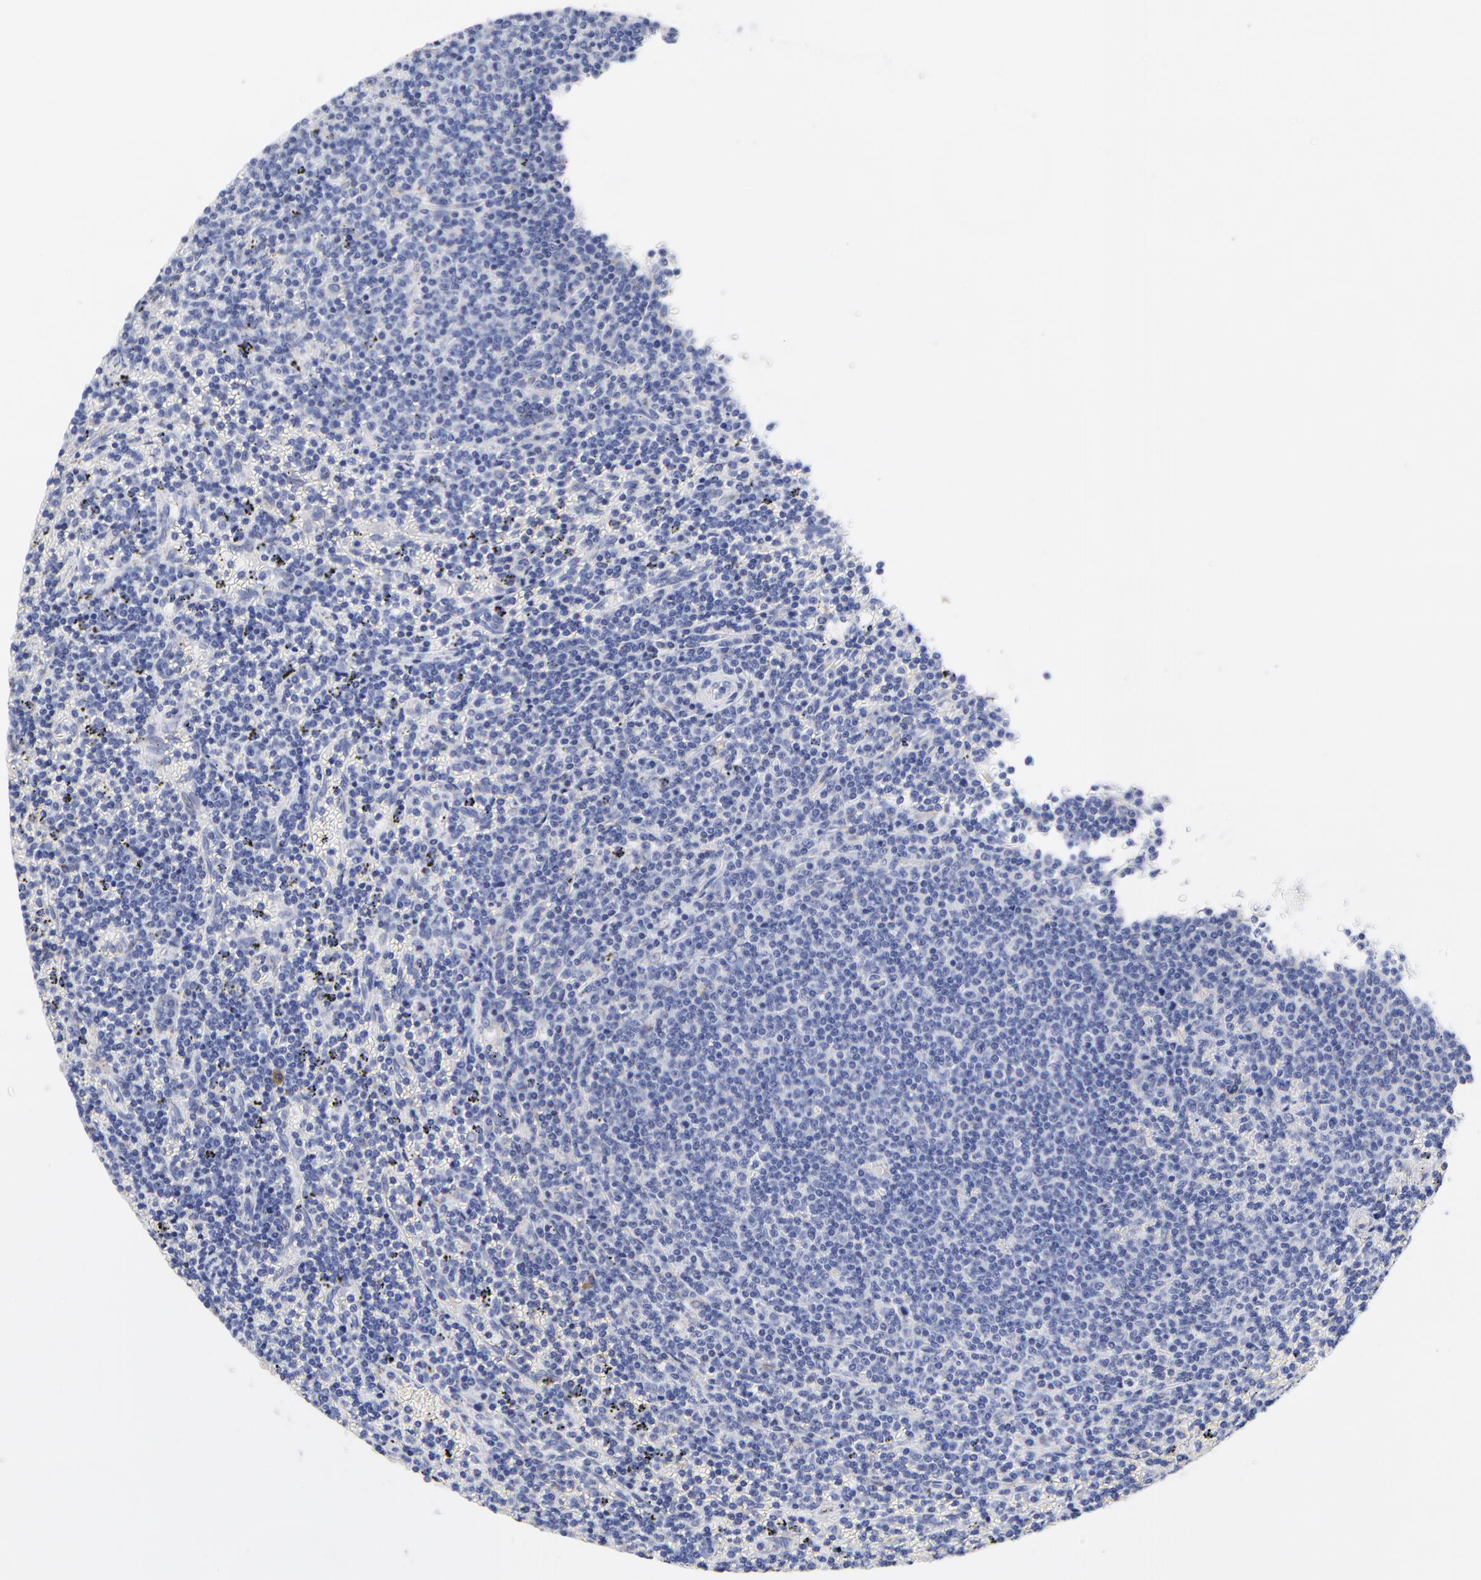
{"staining": {"intensity": "moderate", "quantity": "<25%", "location": "cytoplasmic/membranous"}, "tissue": "lymphoma", "cell_type": "Tumor cells", "image_type": "cancer", "snomed": [{"axis": "morphology", "description": "Malignant lymphoma, non-Hodgkin's type, Low grade"}, {"axis": "topography", "description": "Spleen"}], "caption": "Moderate cytoplasmic/membranous protein staining is seen in about <25% of tumor cells in lymphoma. (Stains: DAB in brown, nuclei in blue, Microscopy: brightfield microscopy at high magnification).", "gene": "LAX1", "patient": {"sex": "female", "age": 50}}